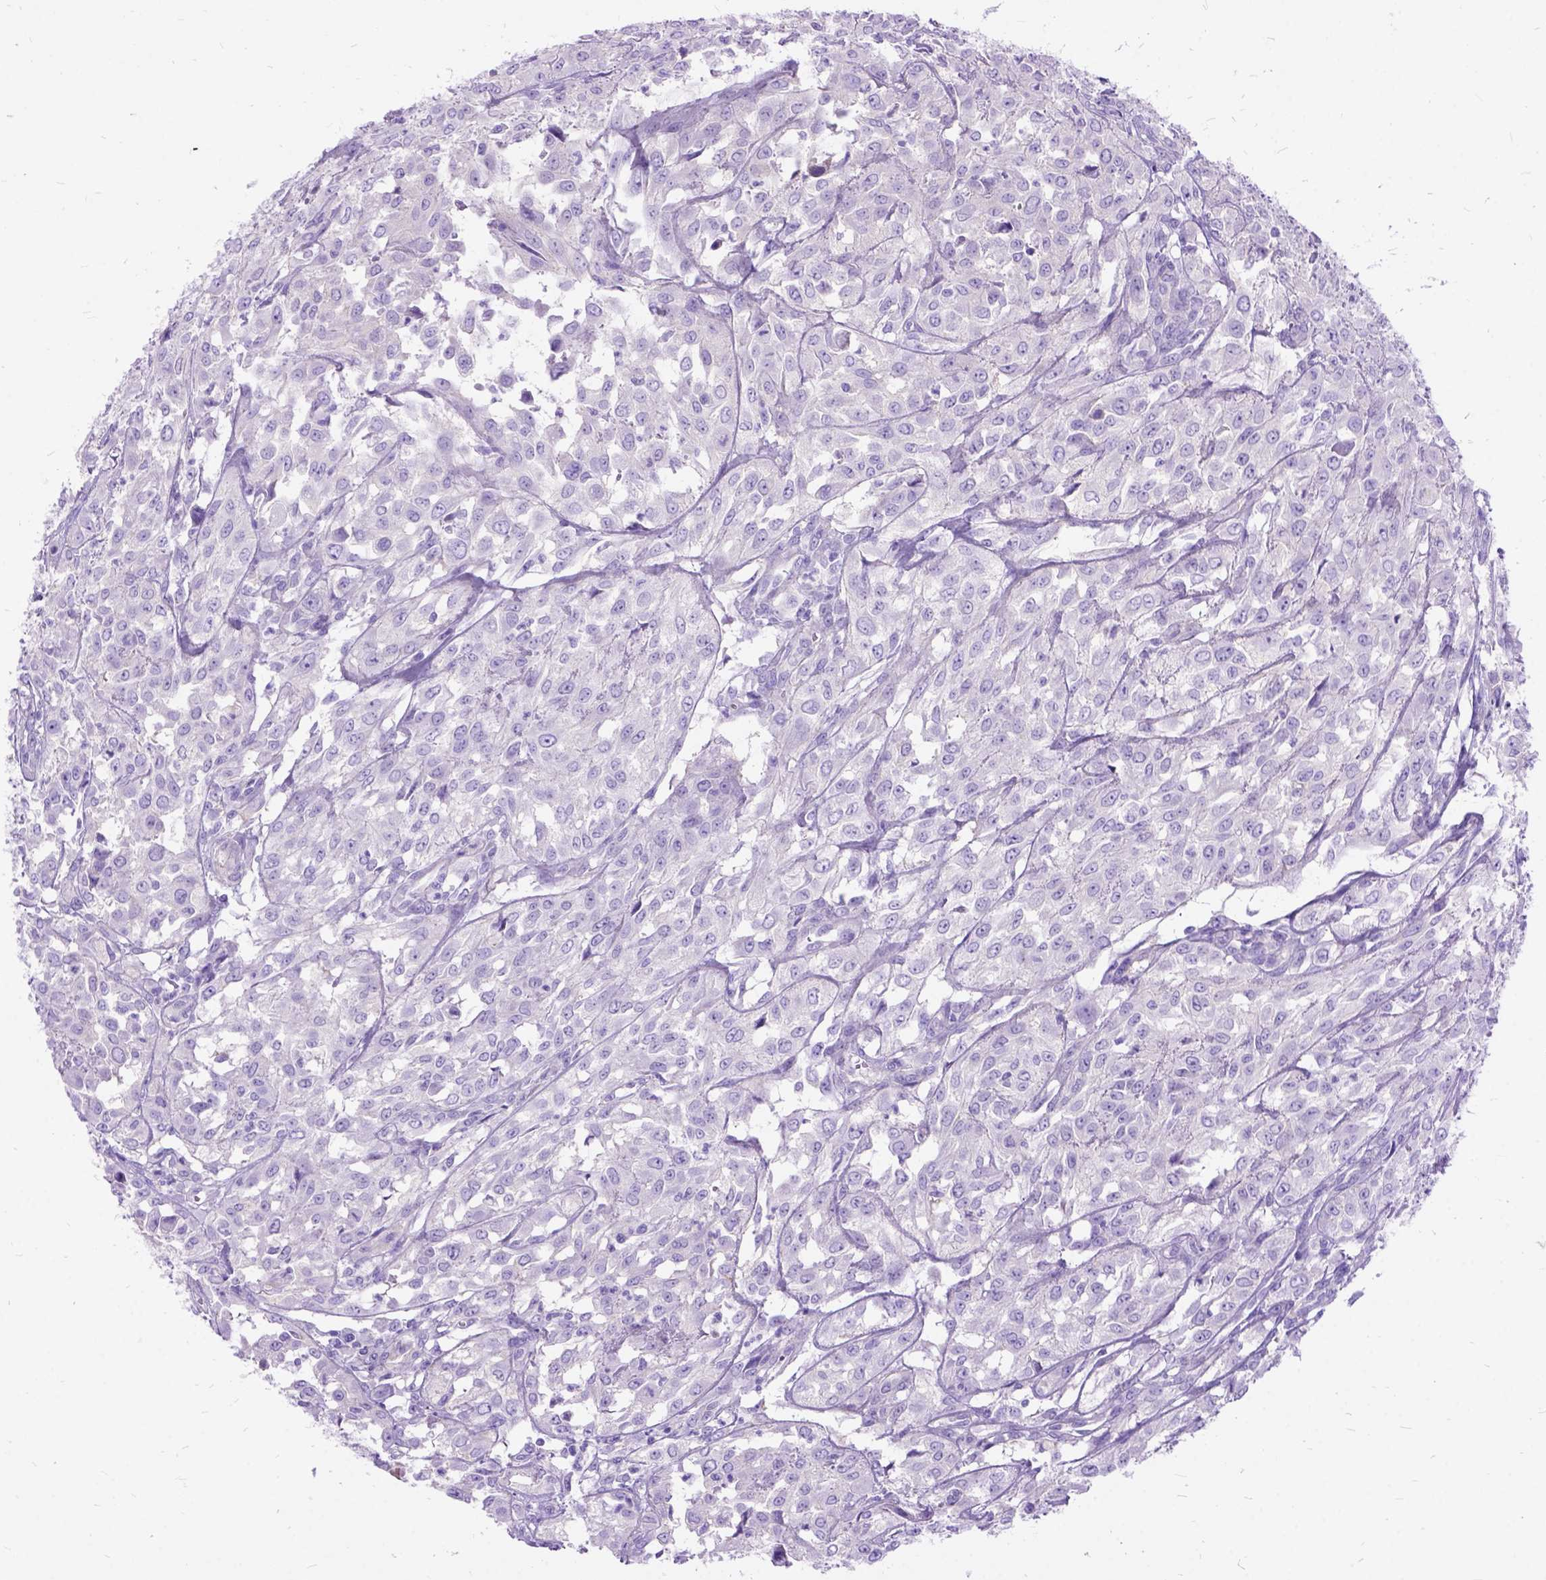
{"staining": {"intensity": "negative", "quantity": "none", "location": "none"}, "tissue": "urothelial cancer", "cell_type": "Tumor cells", "image_type": "cancer", "snomed": [{"axis": "morphology", "description": "Urothelial carcinoma, High grade"}, {"axis": "topography", "description": "Urinary bladder"}], "caption": "Tumor cells show no significant protein staining in urothelial cancer.", "gene": "ARL9", "patient": {"sex": "male", "age": 67}}